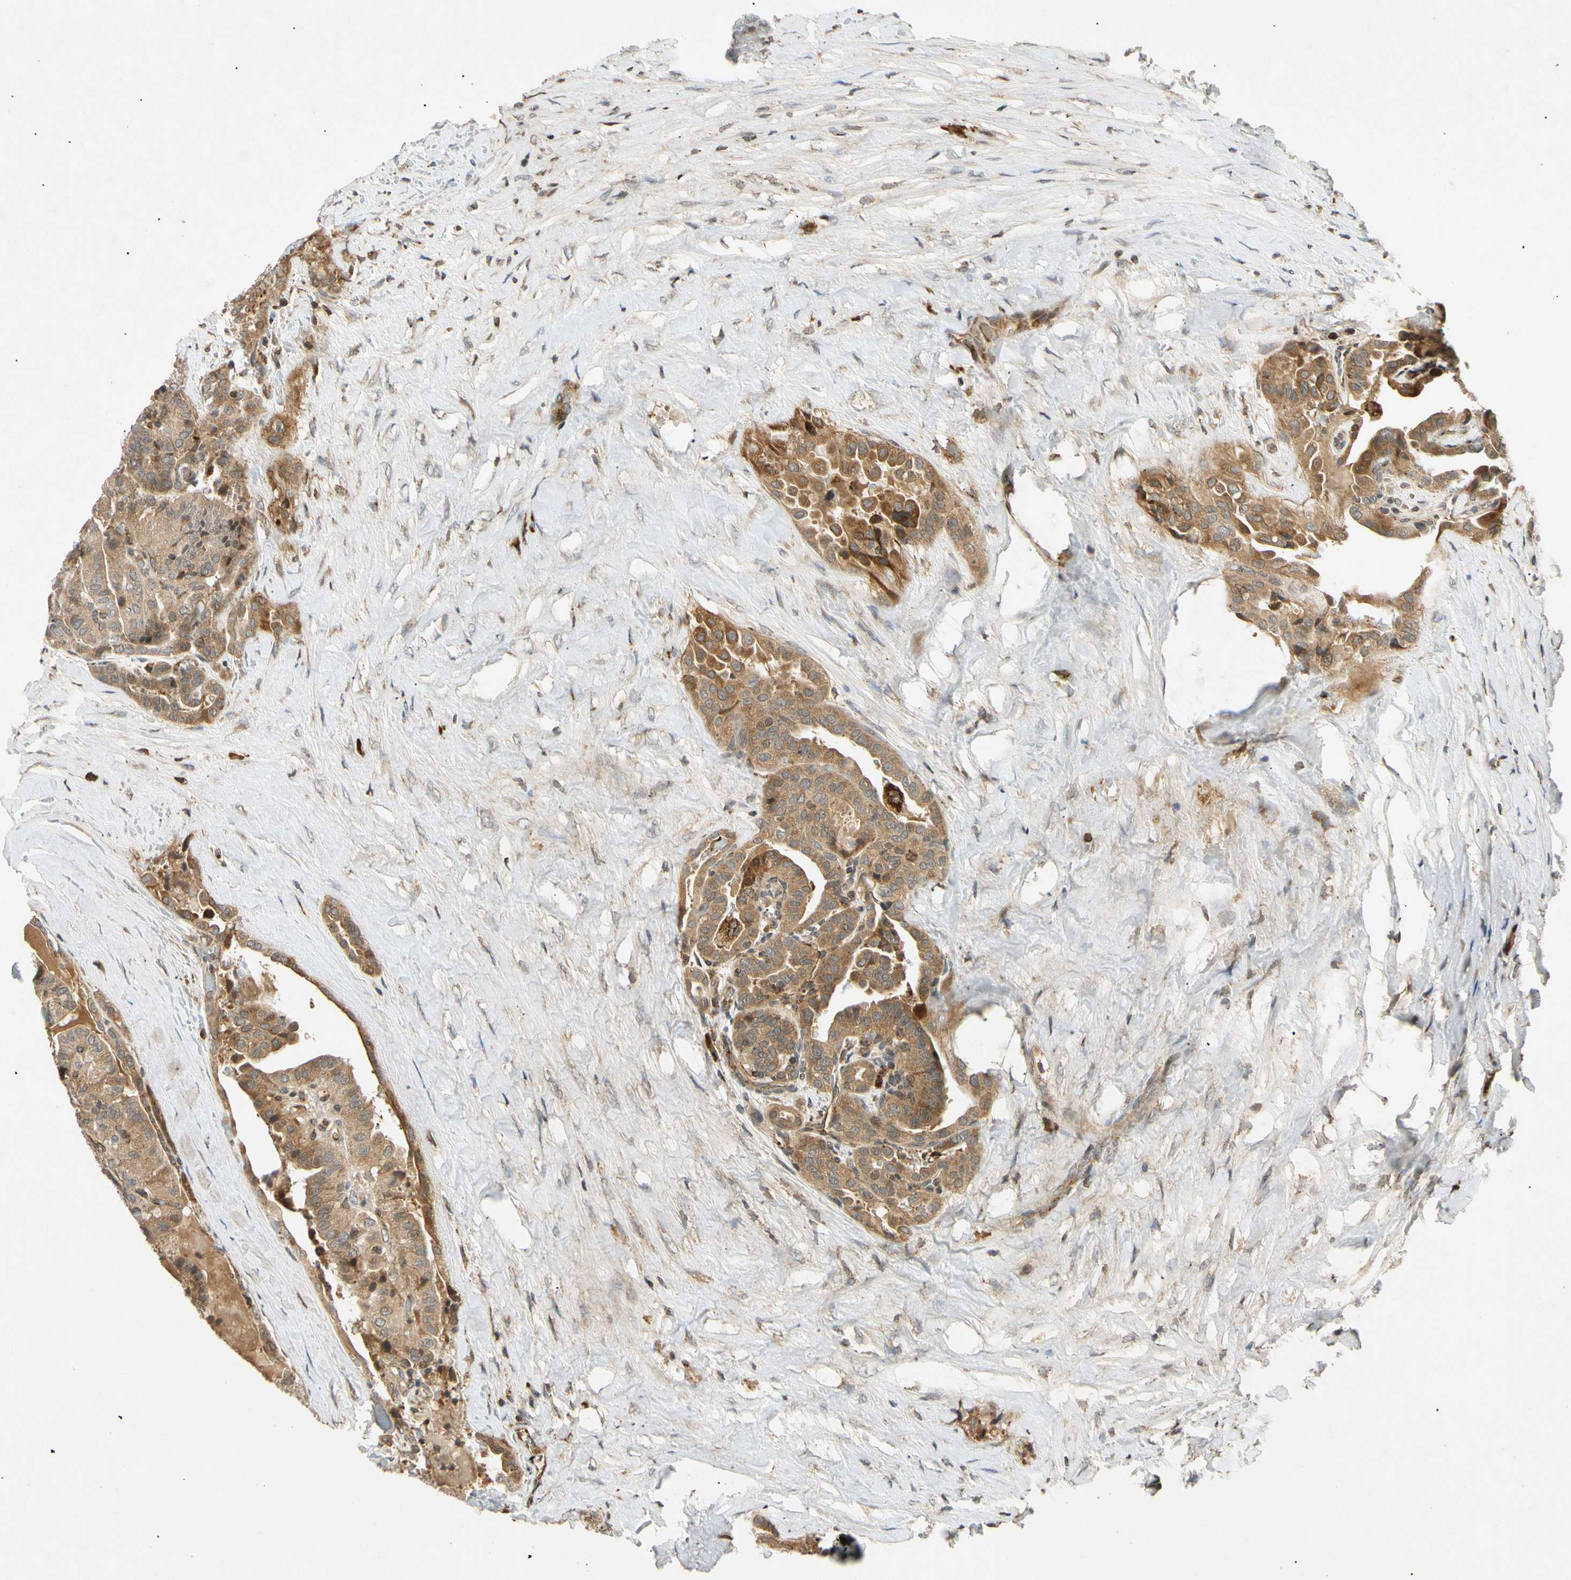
{"staining": {"intensity": "moderate", "quantity": ">75%", "location": "cytoplasmic/membranous"}, "tissue": "thyroid cancer", "cell_type": "Tumor cells", "image_type": "cancer", "snomed": [{"axis": "morphology", "description": "Papillary adenocarcinoma, NOS"}, {"axis": "topography", "description": "Thyroid gland"}], "caption": "Papillary adenocarcinoma (thyroid) stained for a protein (brown) displays moderate cytoplasmic/membranous positive staining in approximately >75% of tumor cells.", "gene": "MRPS22", "patient": {"sex": "male", "age": 77}}